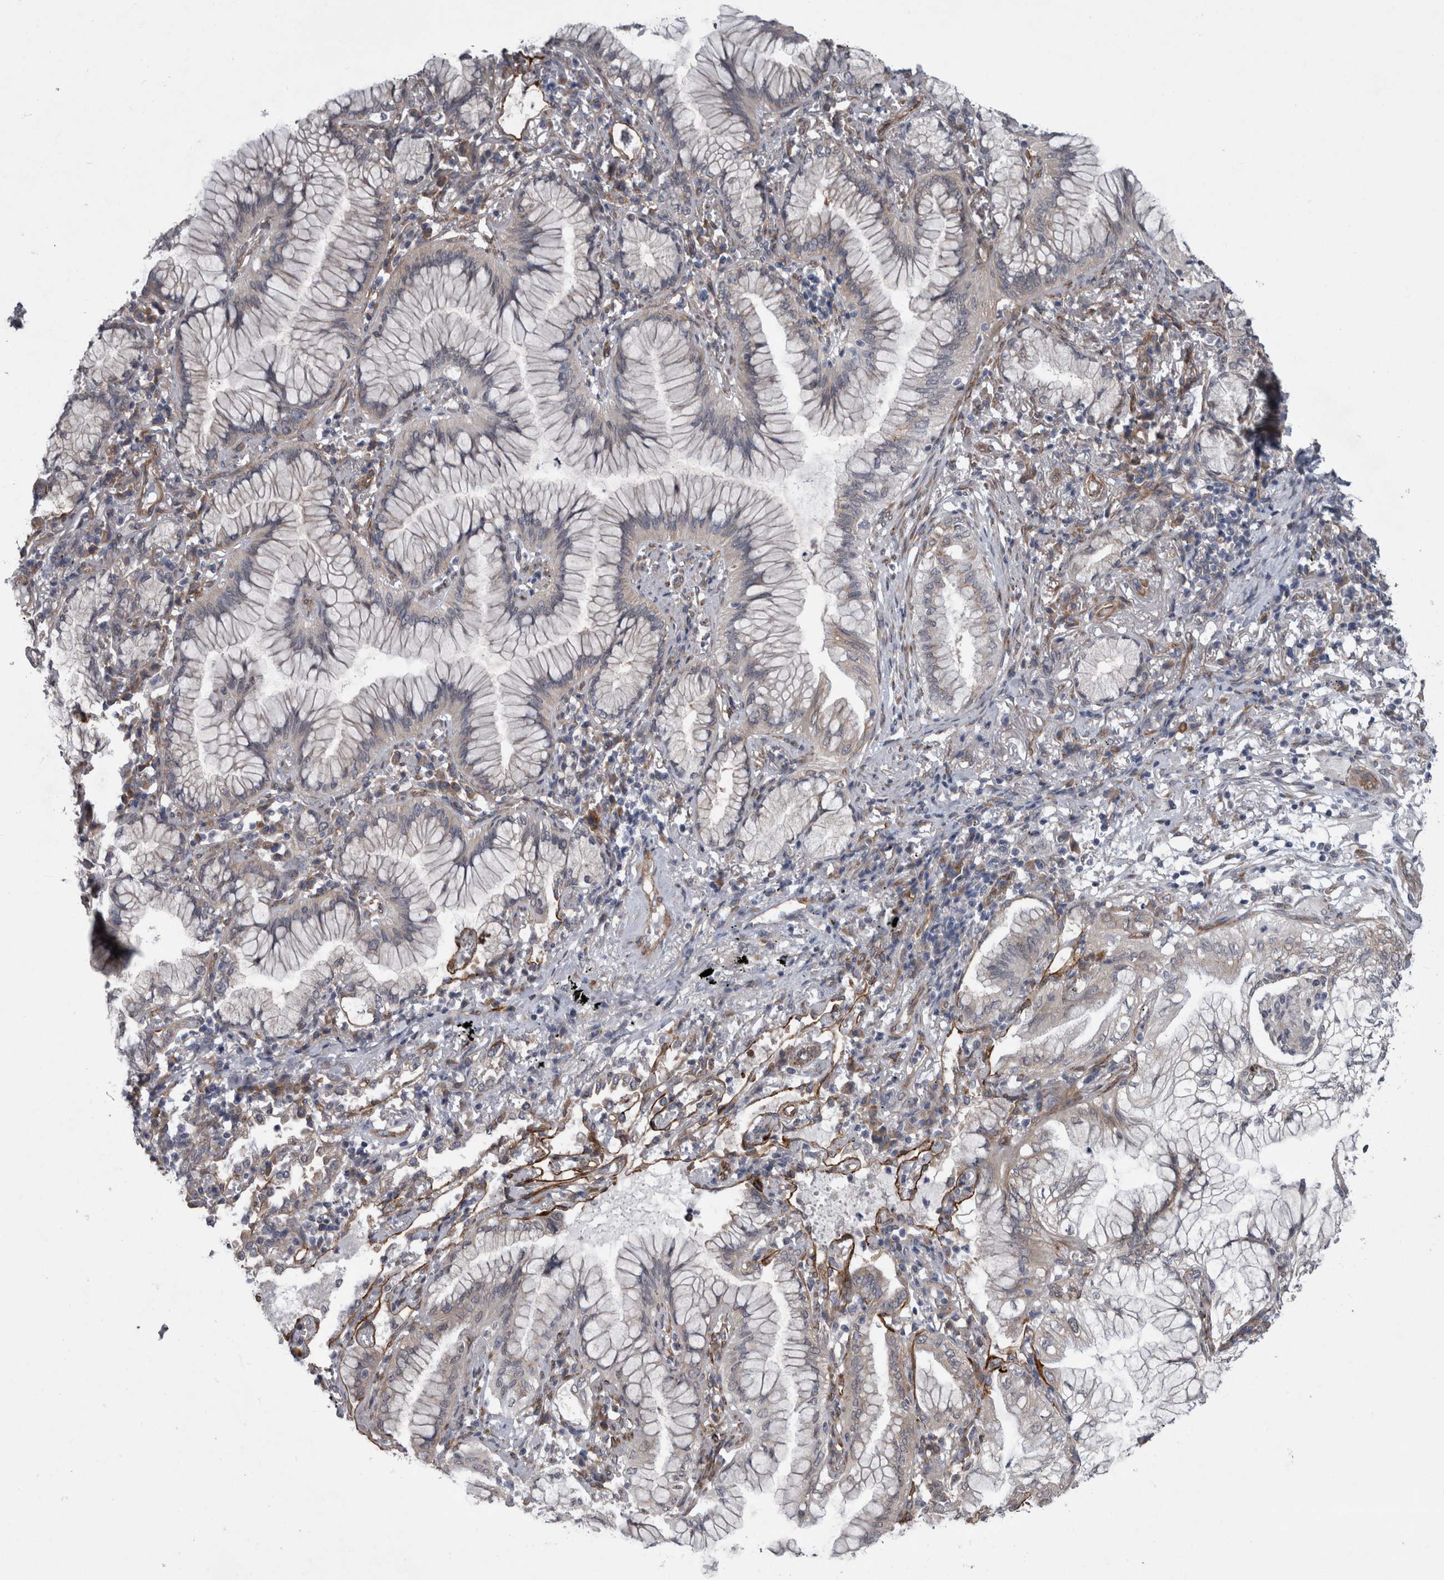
{"staining": {"intensity": "negative", "quantity": "none", "location": "none"}, "tissue": "lung cancer", "cell_type": "Tumor cells", "image_type": "cancer", "snomed": [{"axis": "morphology", "description": "Adenocarcinoma, NOS"}, {"axis": "topography", "description": "Lung"}], "caption": "High power microscopy photomicrograph of an immunohistochemistry (IHC) image of lung cancer, revealing no significant staining in tumor cells.", "gene": "DDX6", "patient": {"sex": "female", "age": 70}}